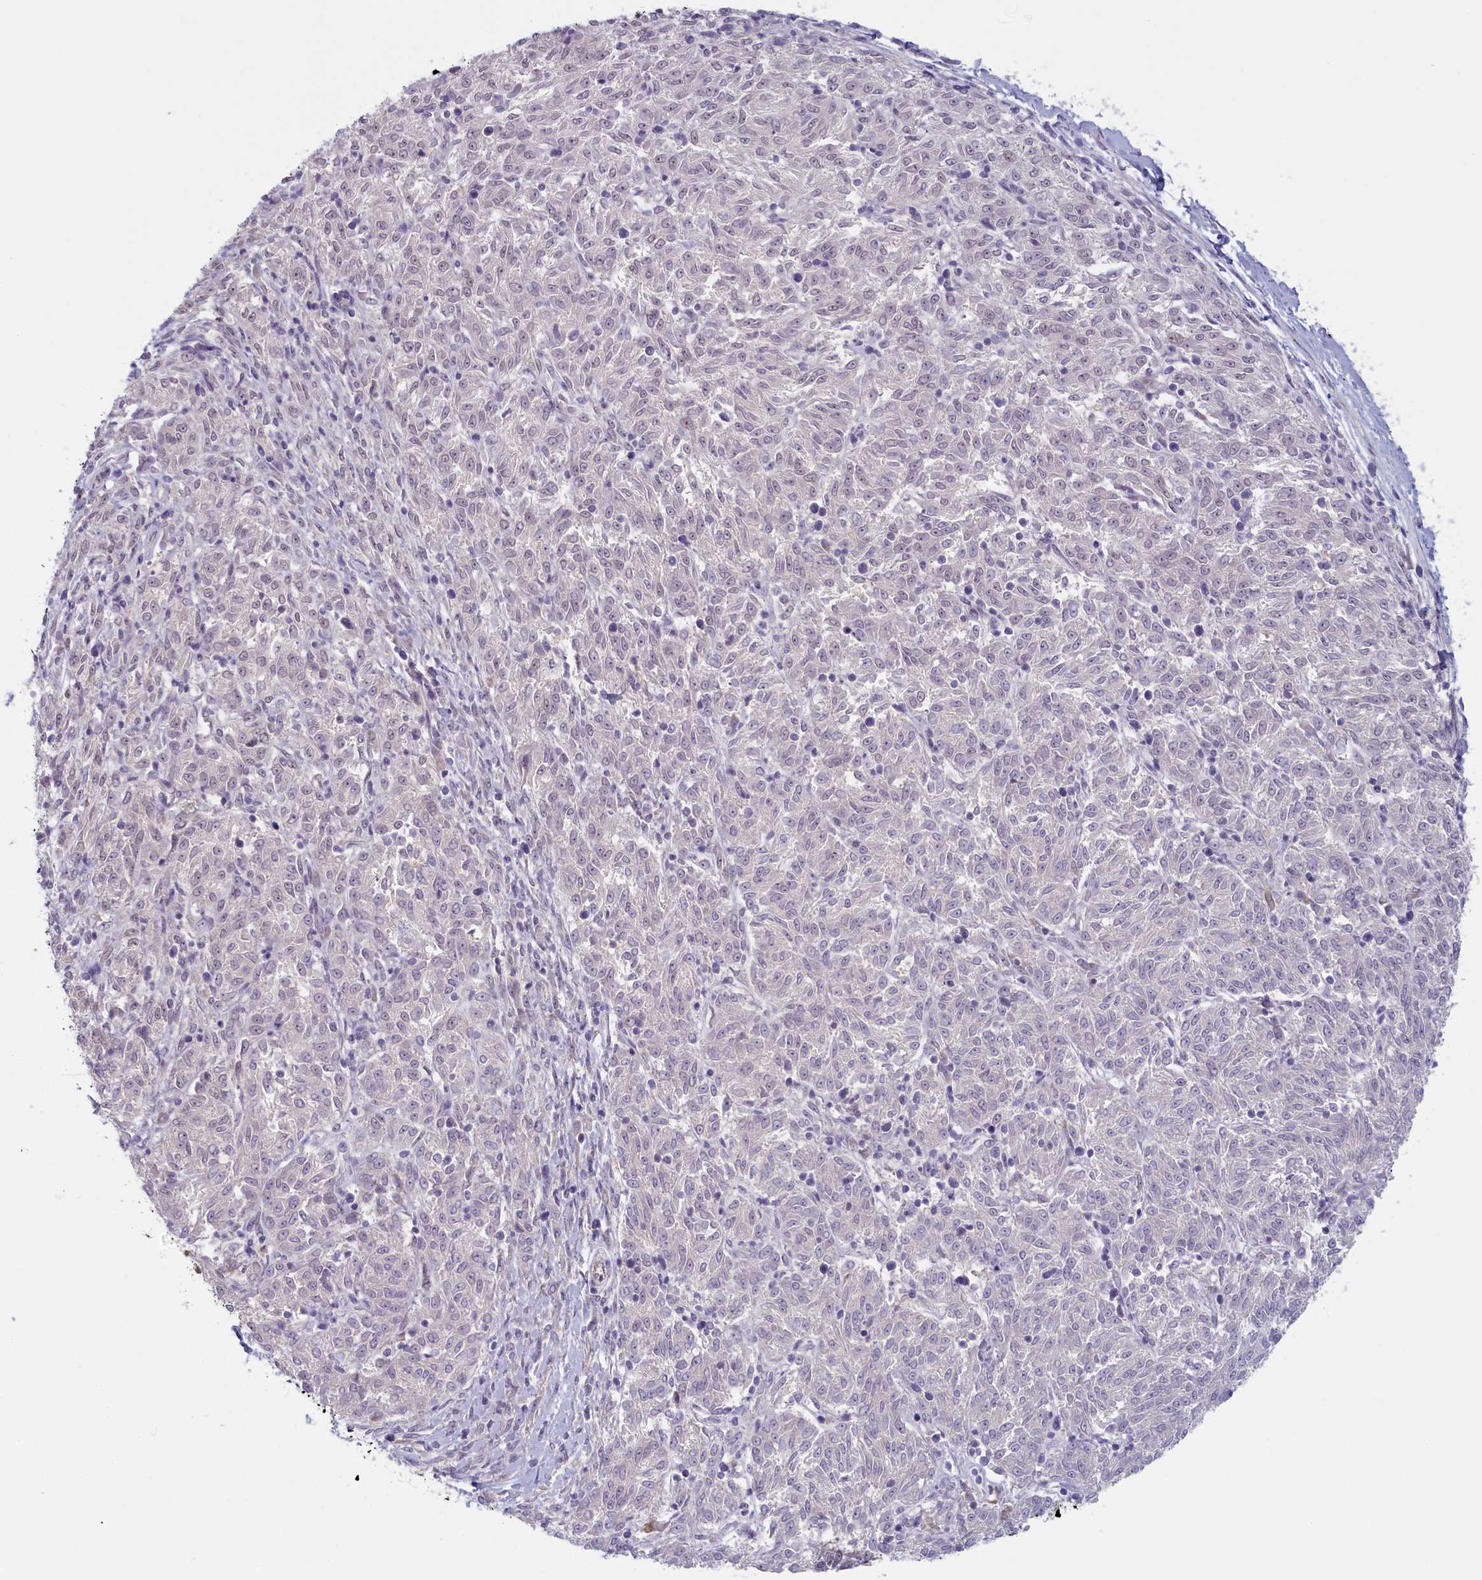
{"staining": {"intensity": "negative", "quantity": "none", "location": "none"}, "tissue": "melanoma", "cell_type": "Tumor cells", "image_type": "cancer", "snomed": [{"axis": "morphology", "description": "Malignant melanoma, NOS"}, {"axis": "topography", "description": "Skin"}], "caption": "Human malignant melanoma stained for a protein using immunohistochemistry (IHC) reveals no staining in tumor cells.", "gene": "C19orf44", "patient": {"sex": "female", "age": 72}}